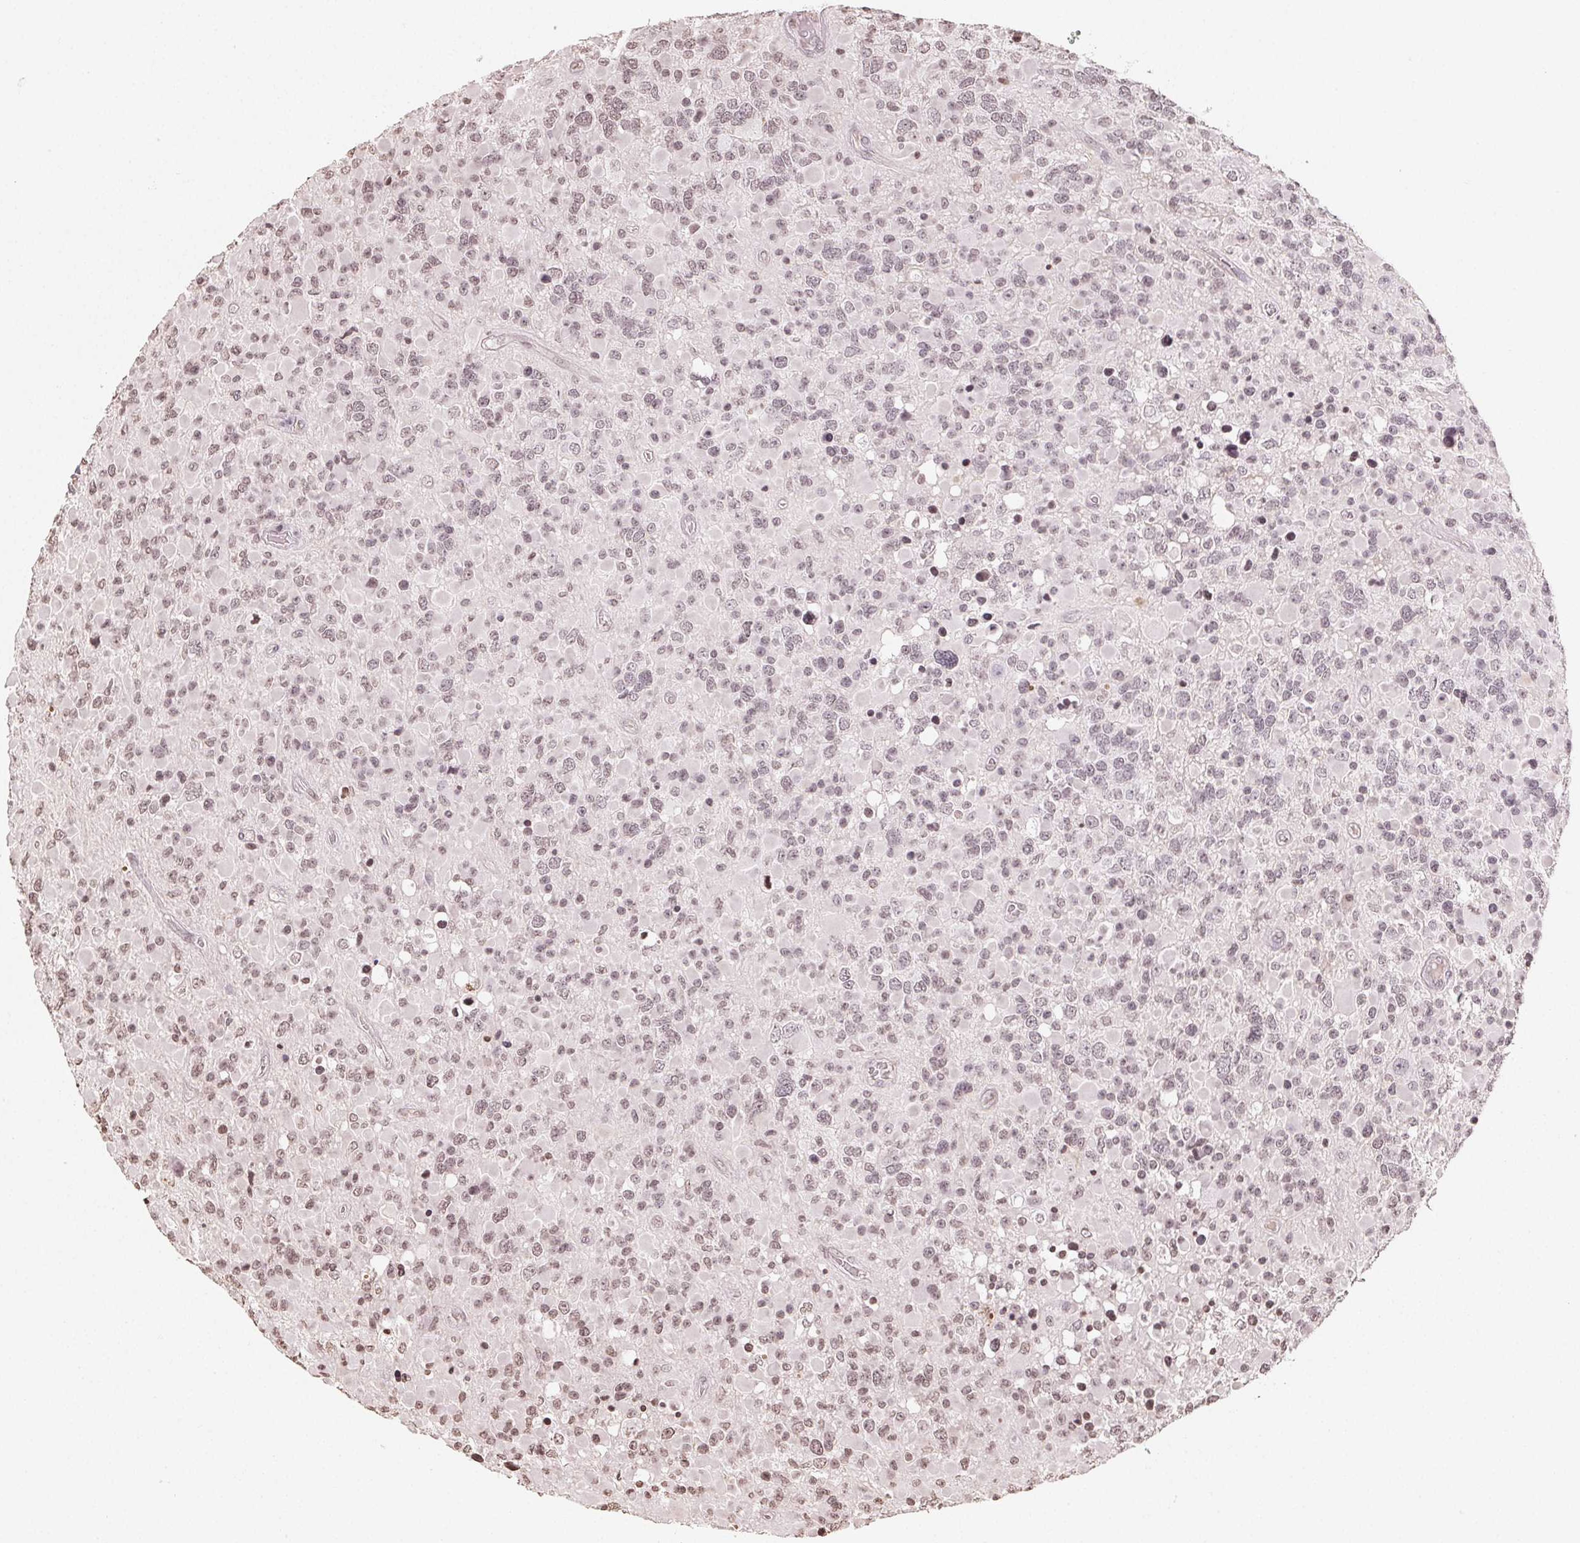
{"staining": {"intensity": "weak", "quantity": "25%-75%", "location": "nuclear"}, "tissue": "glioma", "cell_type": "Tumor cells", "image_type": "cancer", "snomed": [{"axis": "morphology", "description": "Glioma, malignant, High grade"}, {"axis": "topography", "description": "Brain"}], "caption": "Immunohistochemistry image of human glioma stained for a protein (brown), which displays low levels of weak nuclear expression in approximately 25%-75% of tumor cells.", "gene": "TBP", "patient": {"sex": "female", "age": 40}}